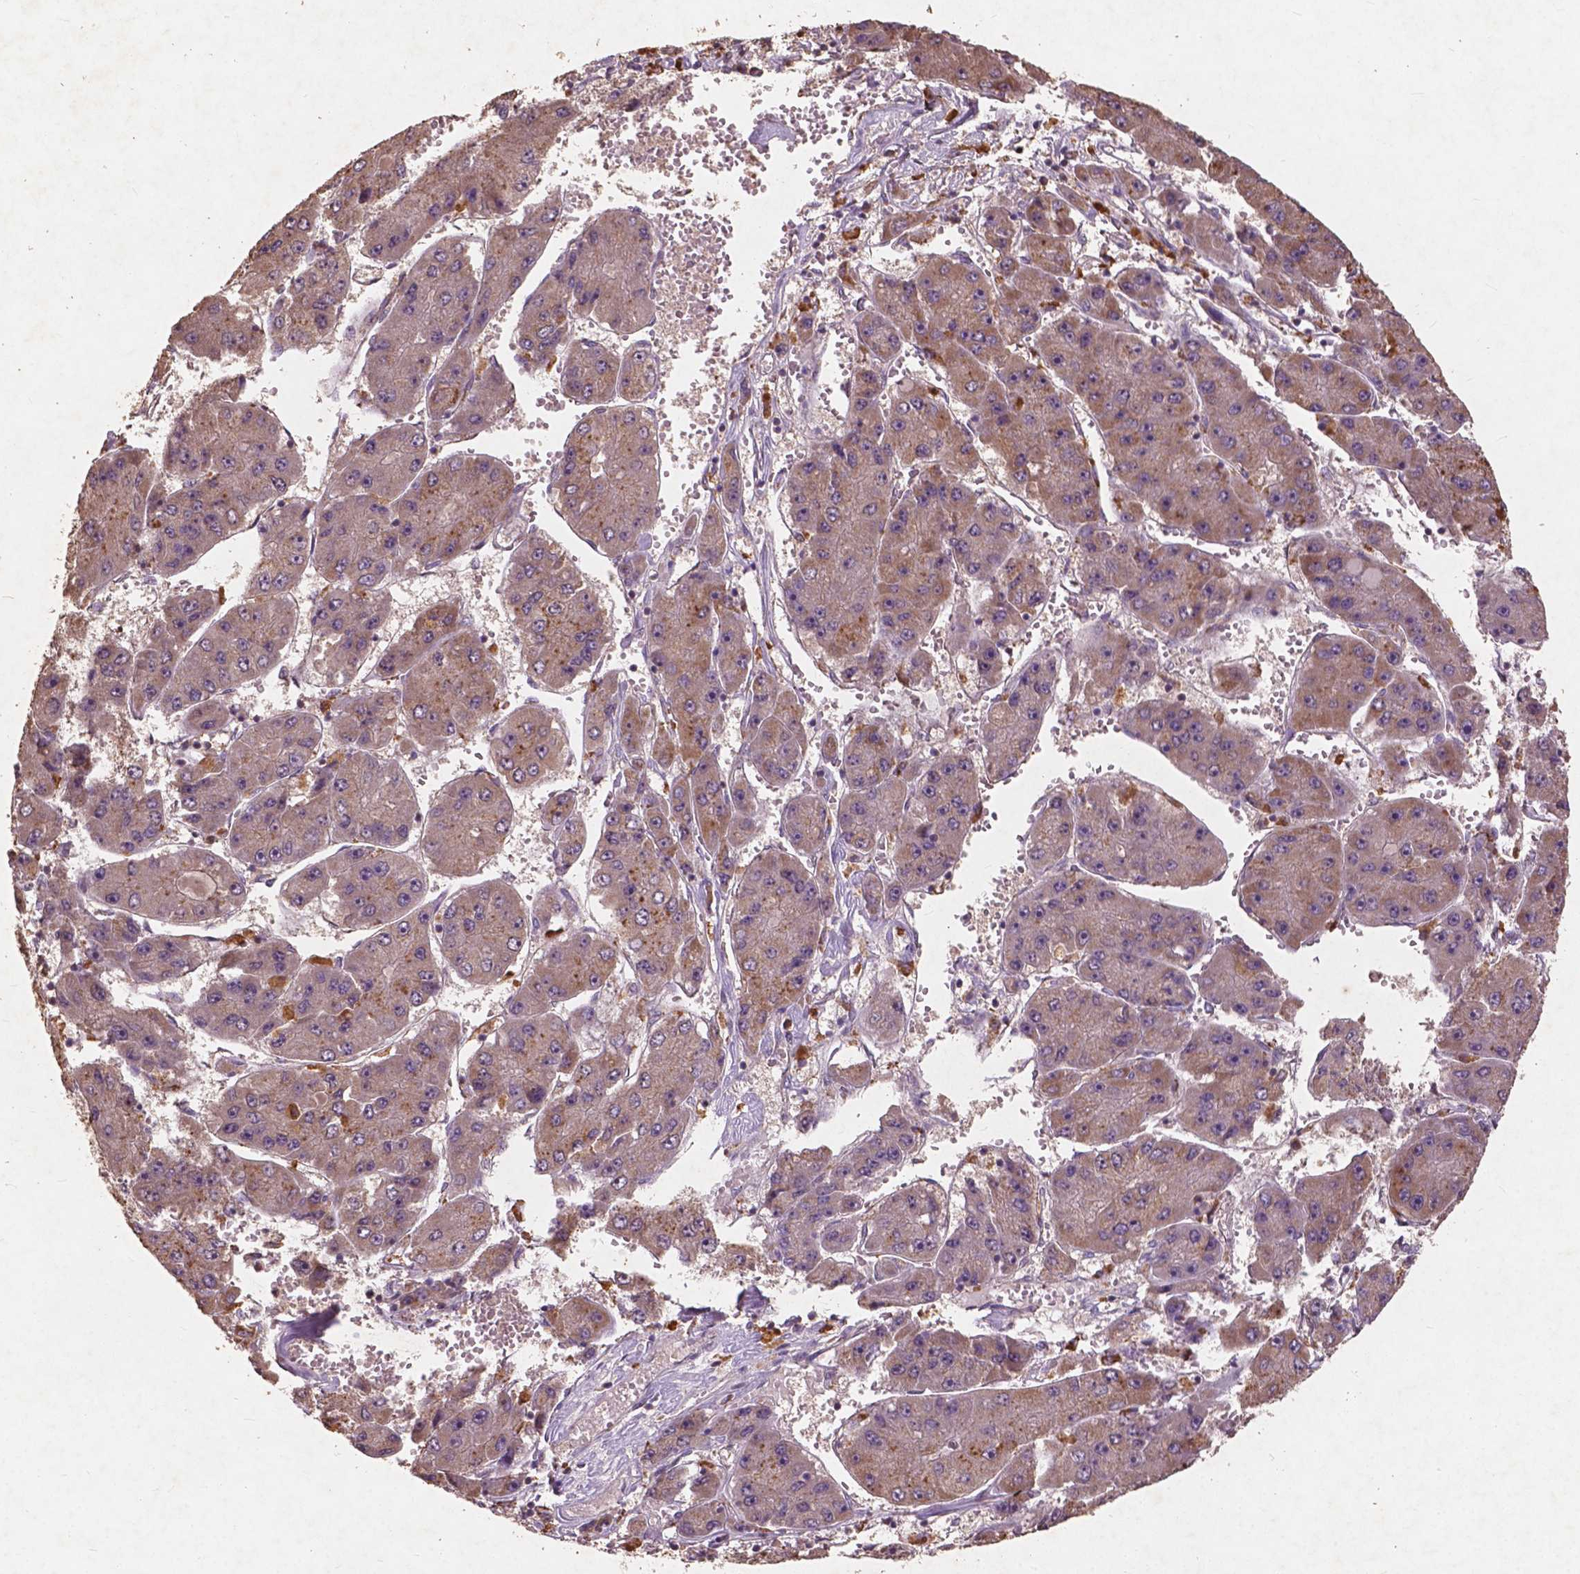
{"staining": {"intensity": "moderate", "quantity": ">75%", "location": "cytoplasmic/membranous"}, "tissue": "liver cancer", "cell_type": "Tumor cells", "image_type": "cancer", "snomed": [{"axis": "morphology", "description": "Carcinoma, Hepatocellular, NOS"}, {"axis": "topography", "description": "Liver"}], "caption": "Immunohistochemistry photomicrograph of neoplastic tissue: liver cancer (hepatocellular carcinoma) stained using IHC reveals medium levels of moderate protein expression localized specifically in the cytoplasmic/membranous of tumor cells, appearing as a cytoplasmic/membranous brown color.", "gene": "ST6GALNAC5", "patient": {"sex": "female", "age": 61}}